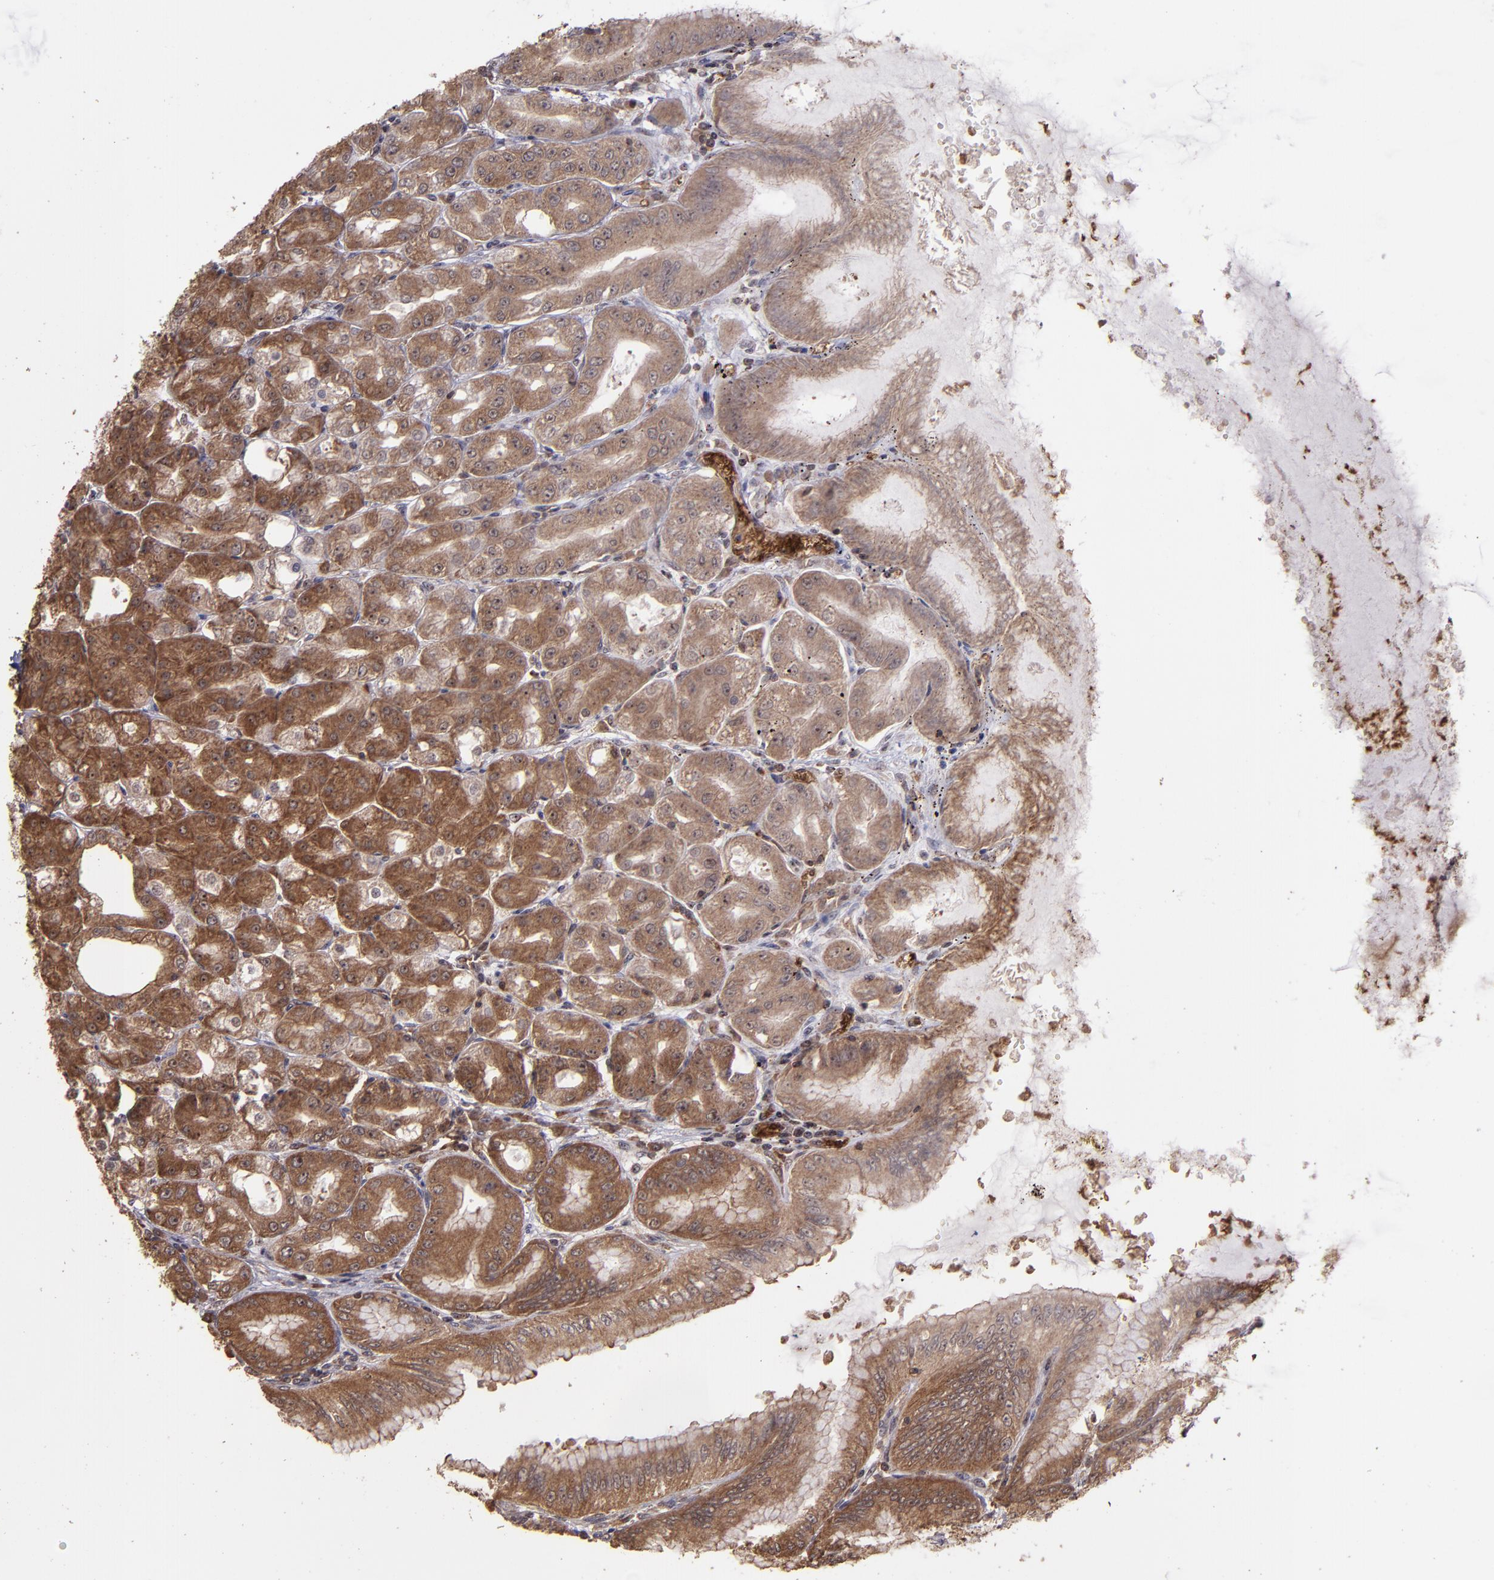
{"staining": {"intensity": "strong", "quantity": ">75%", "location": "cytoplasmic/membranous"}, "tissue": "stomach", "cell_type": "Glandular cells", "image_type": "normal", "snomed": [{"axis": "morphology", "description": "Normal tissue, NOS"}, {"axis": "topography", "description": "Stomach, lower"}], "caption": "Unremarkable stomach displays strong cytoplasmic/membranous expression in about >75% of glandular cells Nuclei are stained in blue..", "gene": "USP51", "patient": {"sex": "male", "age": 71}}